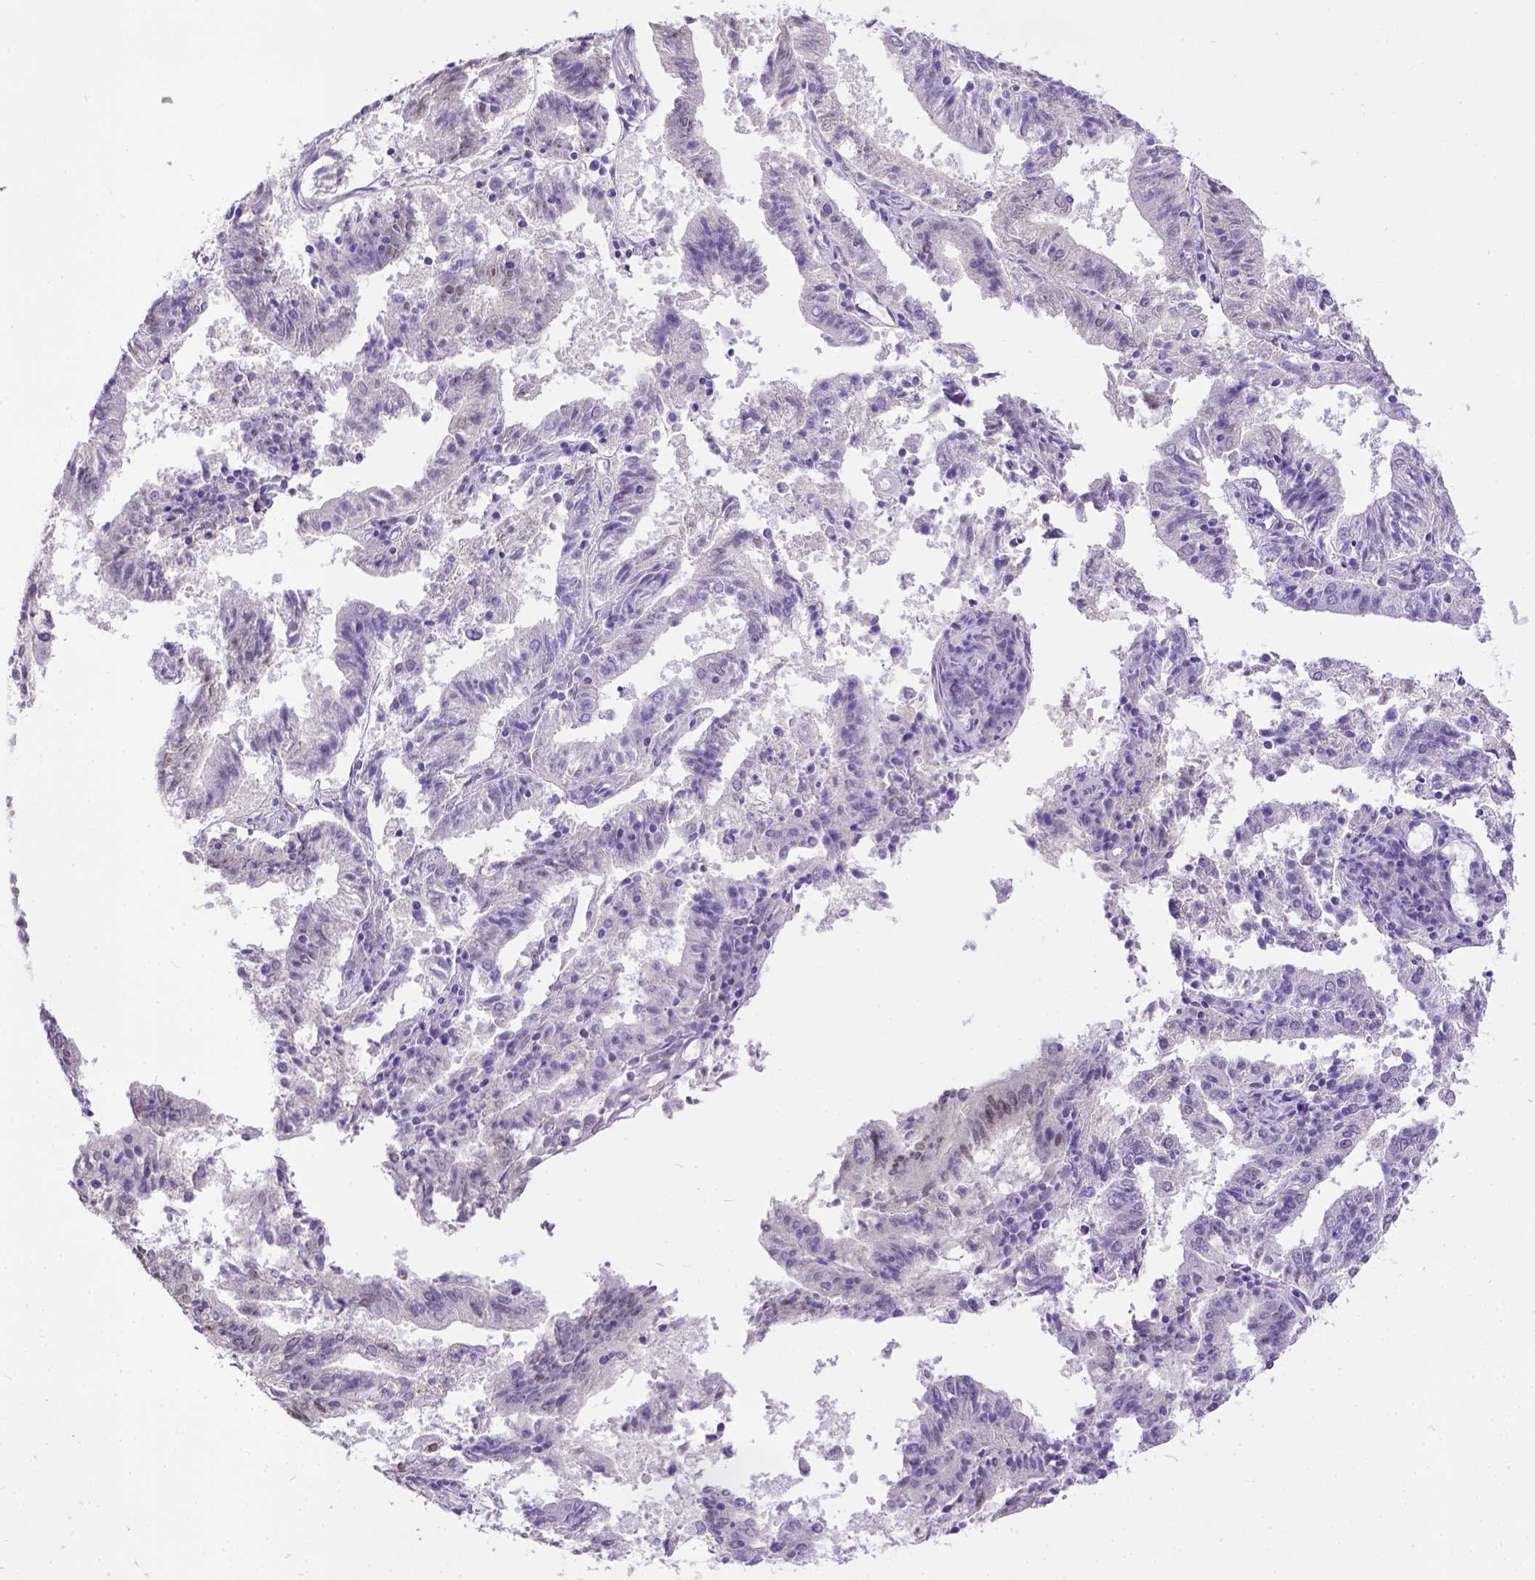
{"staining": {"intensity": "moderate", "quantity": "<25%", "location": "nuclear"}, "tissue": "endometrial cancer", "cell_type": "Tumor cells", "image_type": "cancer", "snomed": [{"axis": "morphology", "description": "Adenocarcinoma, NOS"}, {"axis": "topography", "description": "Endometrium"}], "caption": "There is low levels of moderate nuclear expression in tumor cells of endometrial cancer (adenocarcinoma), as demonstrated by immunohistochemical staining (brown color).", "gene": "ESR1", "patient": {"sex": "female", "age": 82}}